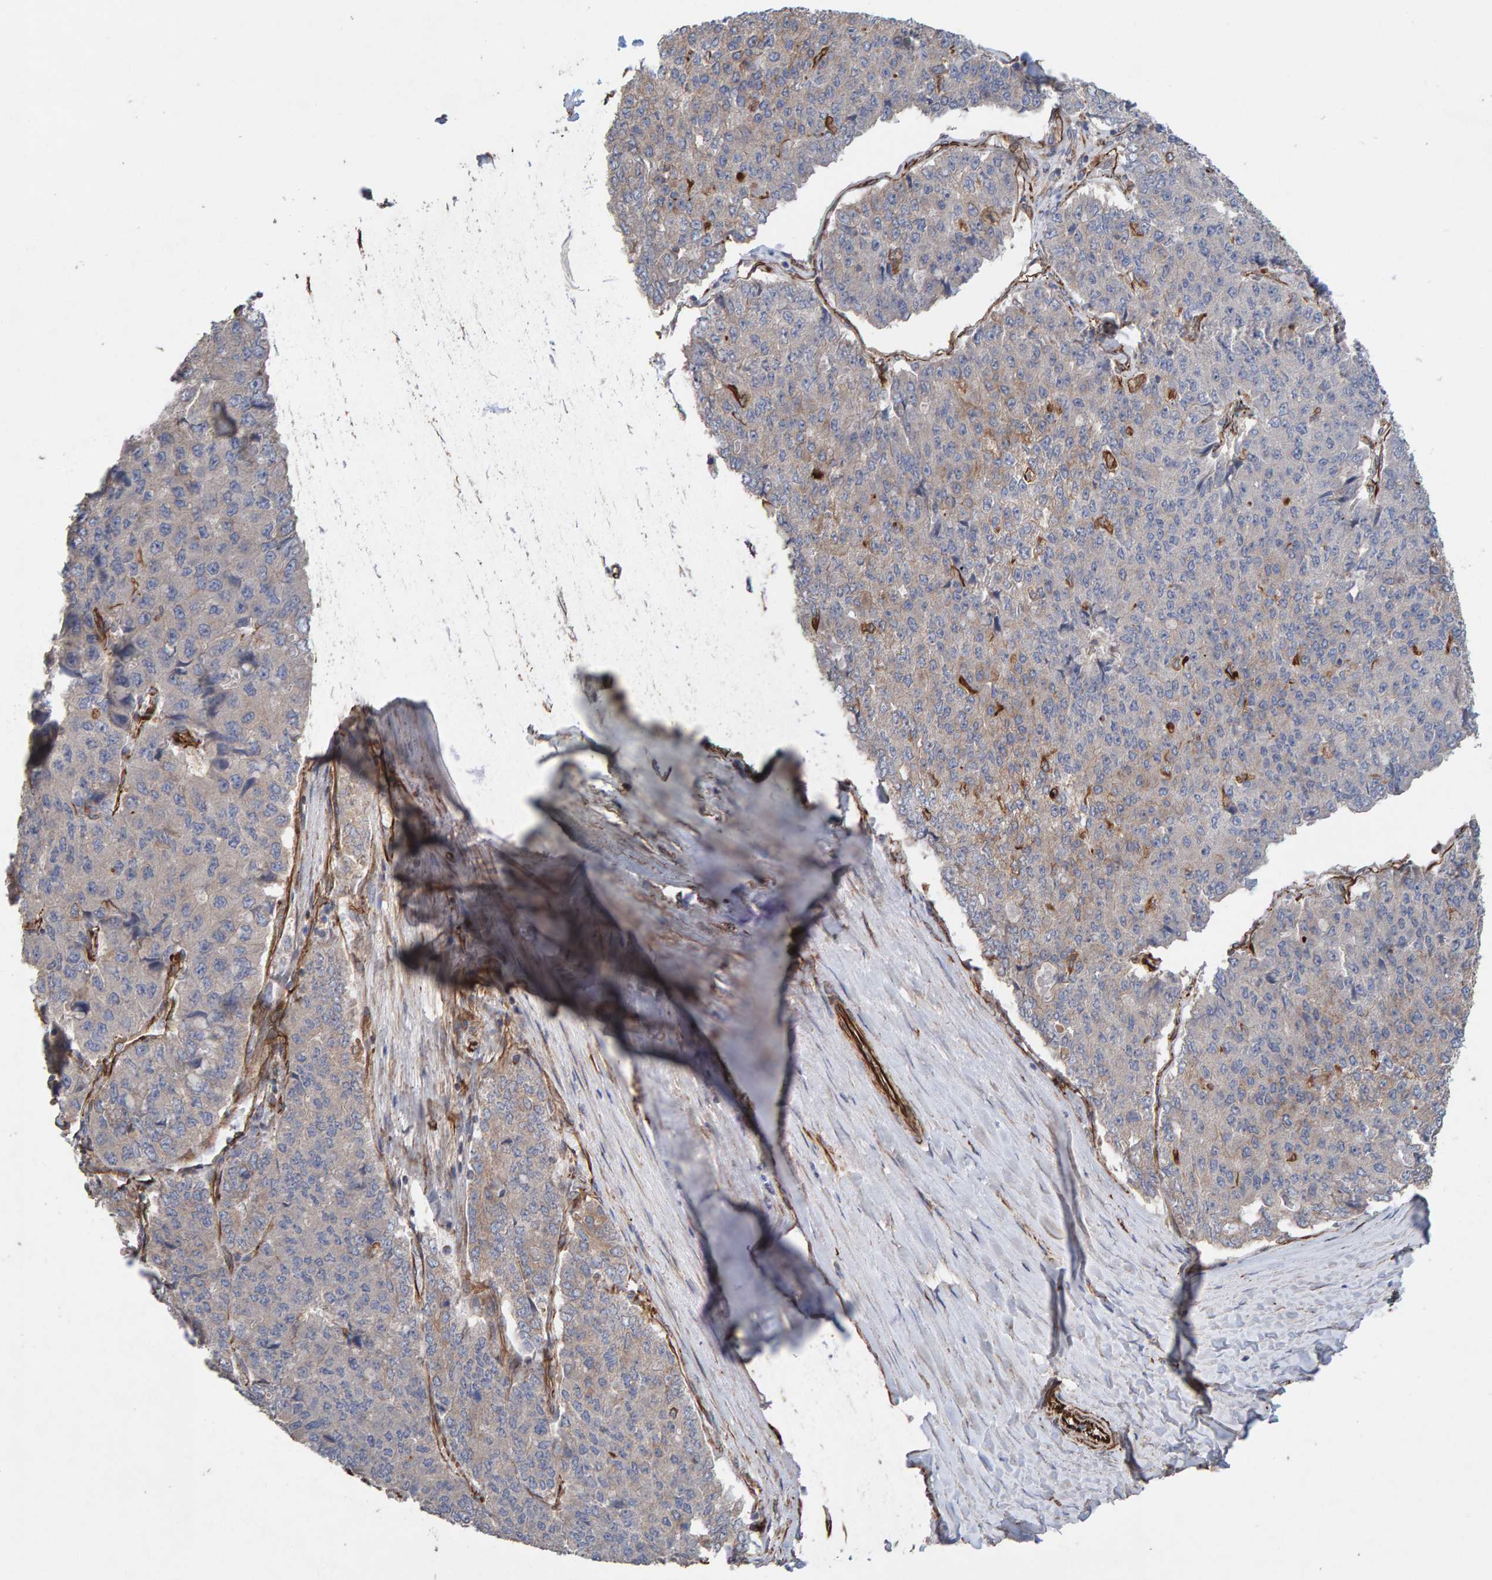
{"staining": {"intensity": "negative", "quantity": "none", "location": "none"}, "tissue": "pancreatic cancer", "cell_type": "Tumor cells", "image_type": "cancer", "snomed": [{"axis": "morphology", "description": "Adenocarcinoma, NOS"}, {"axis": "topography", "description": "Pancreas"}], "caption": "DAB (3,3'-diaminobenzidine) immunohistochemical staining of human adenocarcinoma (pancreatic) reveals no significant staining in tumor cells.", "gene": "ZNF347", "patient": {"sex": "male", "age": 50}}